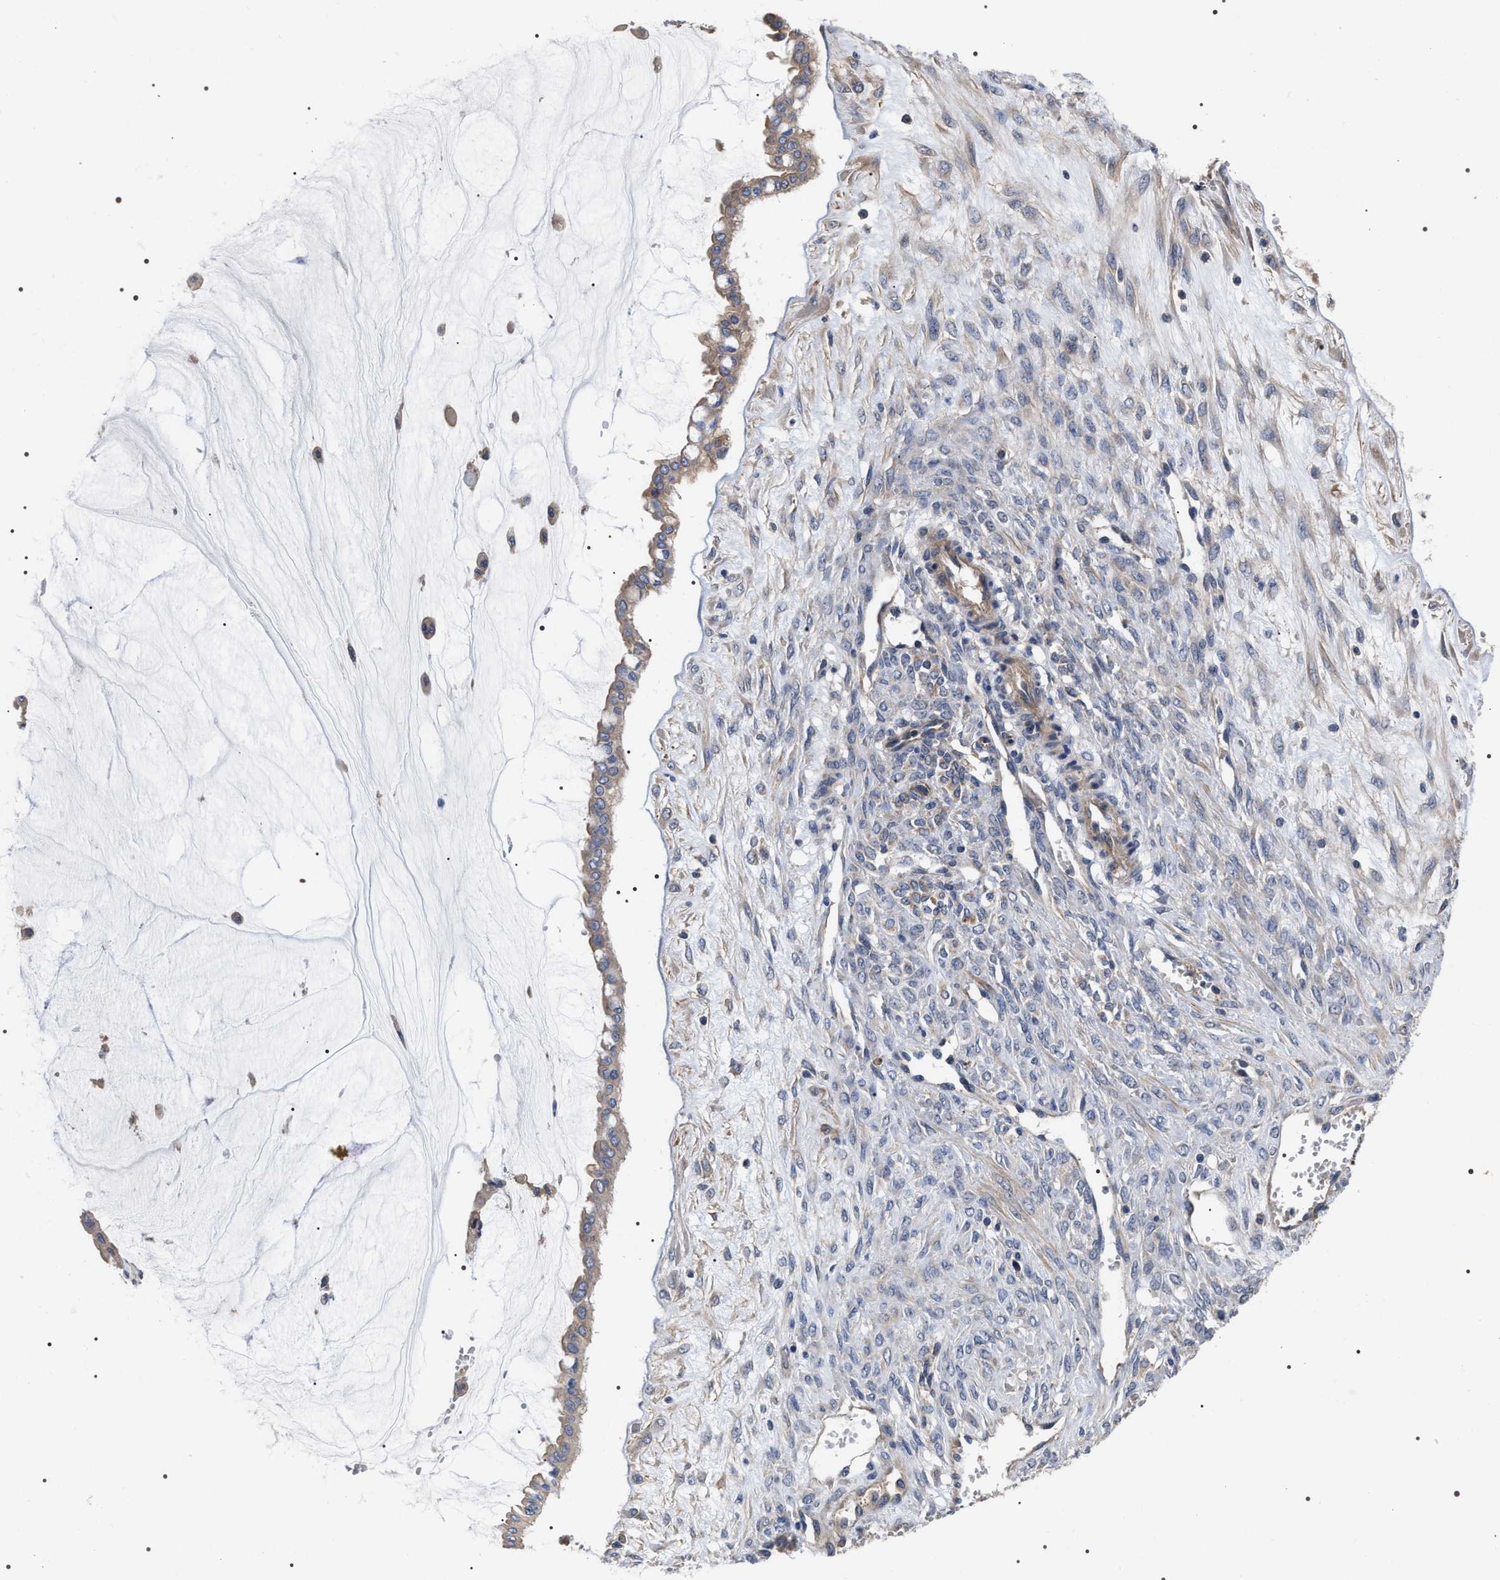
{"staining": {"intensity": "weak", "quantity": ">75%", "location": "cytoplasmic/membranous"}, "tissue": "ovarian cancer", "cell_type": "Tumor cells", "image_type": "cancer", "snomed": [{"axis": "morphology", "description": "Cystadenocarcinoma, mucinous, NOS"}, {"axis": "topography", "description": "Ovary"}], "caption": "Ovarian cancer tissue reveals weak cytoplasmic/membranous staining in about >75% of tumor cells, visualized by immunohistochemistry.", "gene": "MIS18A", "patient": {"sex": "female", "age": 73}}